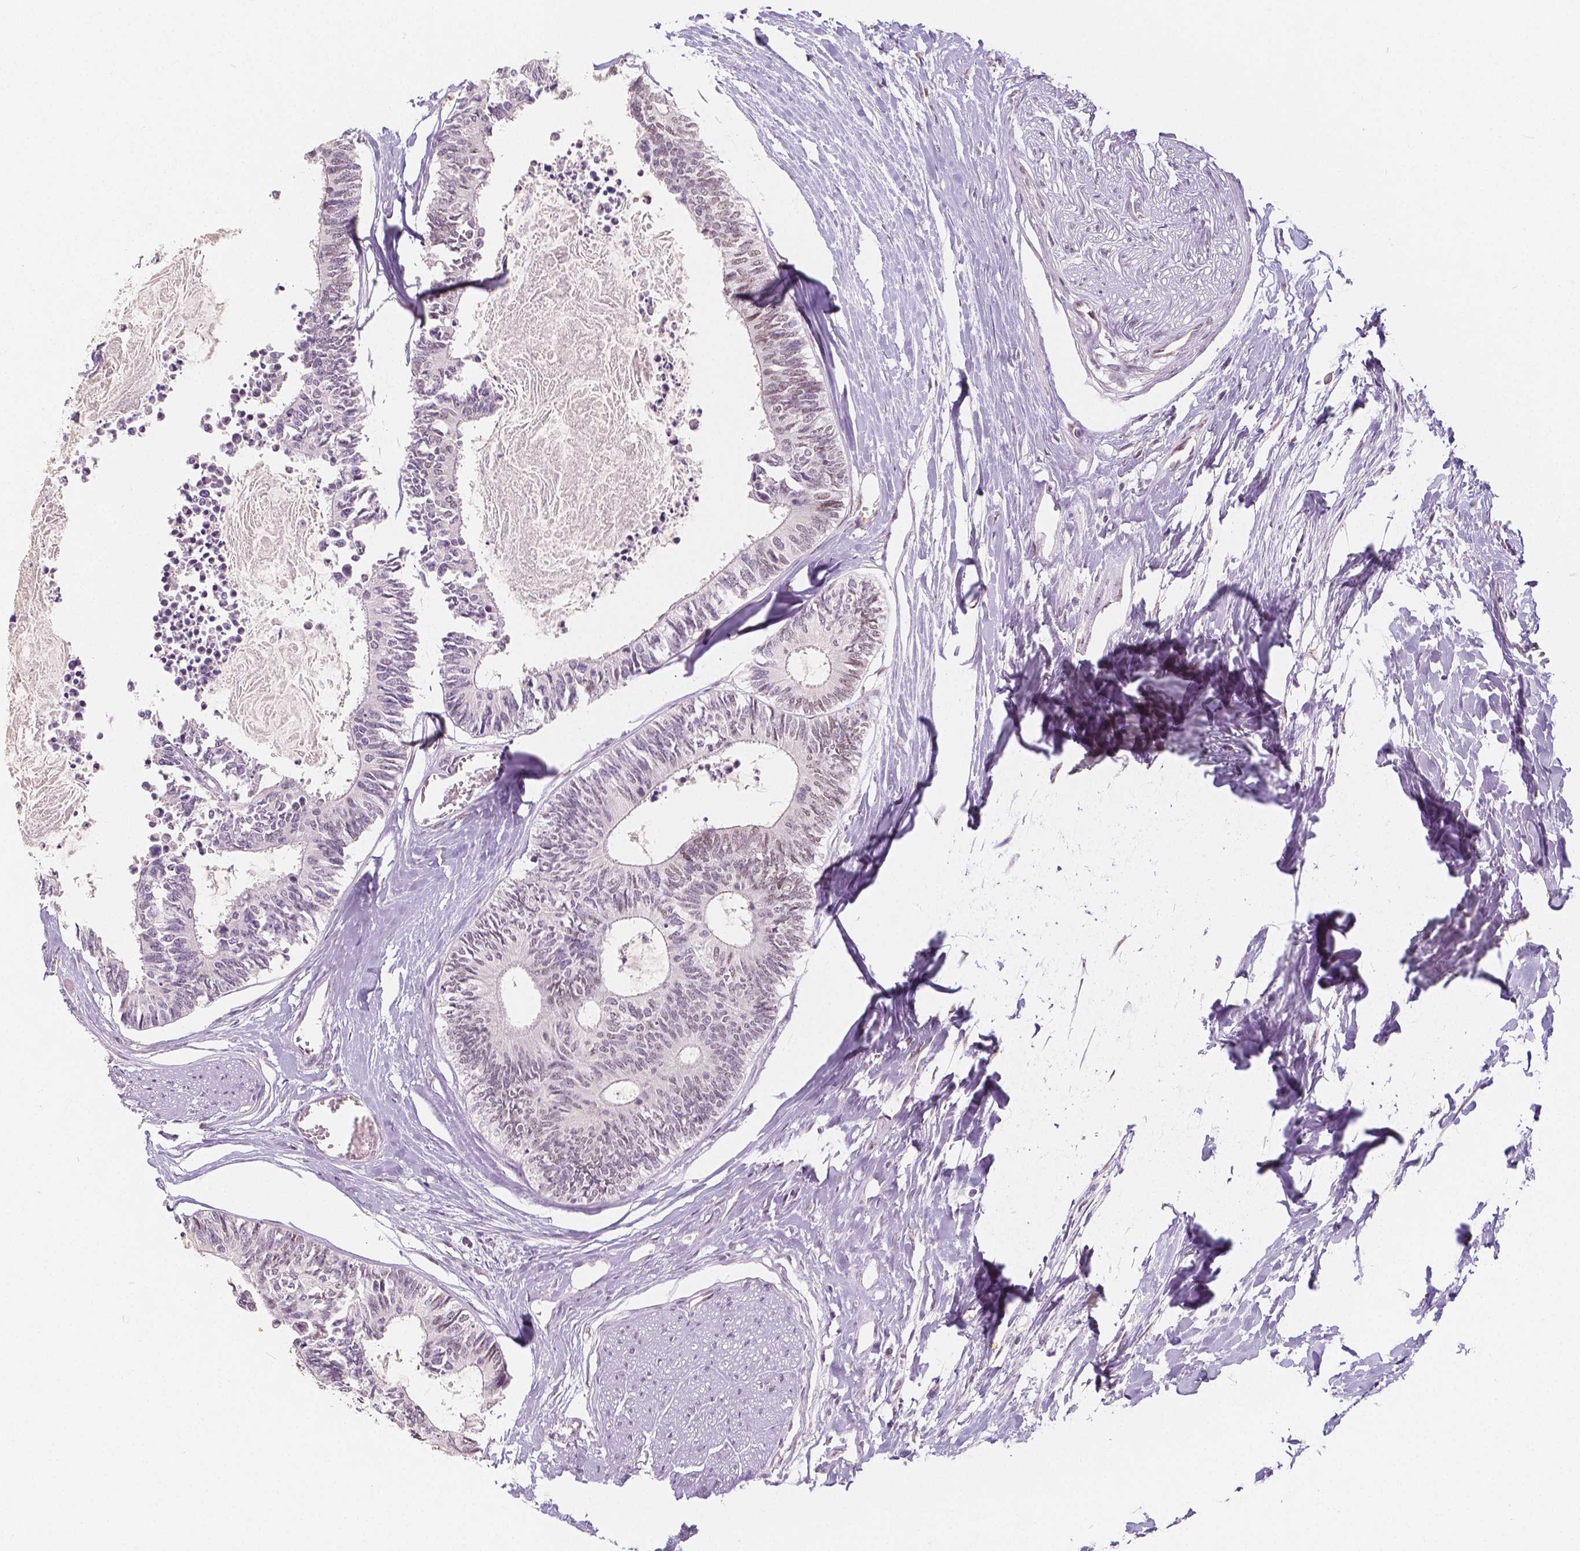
{"staining": {"intensity": "negative", "quantity": "none", "location": "none"}, "tissue": "colorectal cancer", "cell_type": "Tumor cells", "image_type": "cancer", "snomed": [{"axis": "morphology", "description": "Adenocarcinoma, NOS"}, {"axis": "topography", "description": "Colon"}, {"axis": "topography", "description": "Rectum"}], "caption": "Tumor cells show no significant protein expression in colorectal cancer. The staining is performed using DAB brown chromogen with nuclei counter-stained in using hematoxylin.", "gene": "KDM5B", "patient": {"sex": "male", "age": 57}}